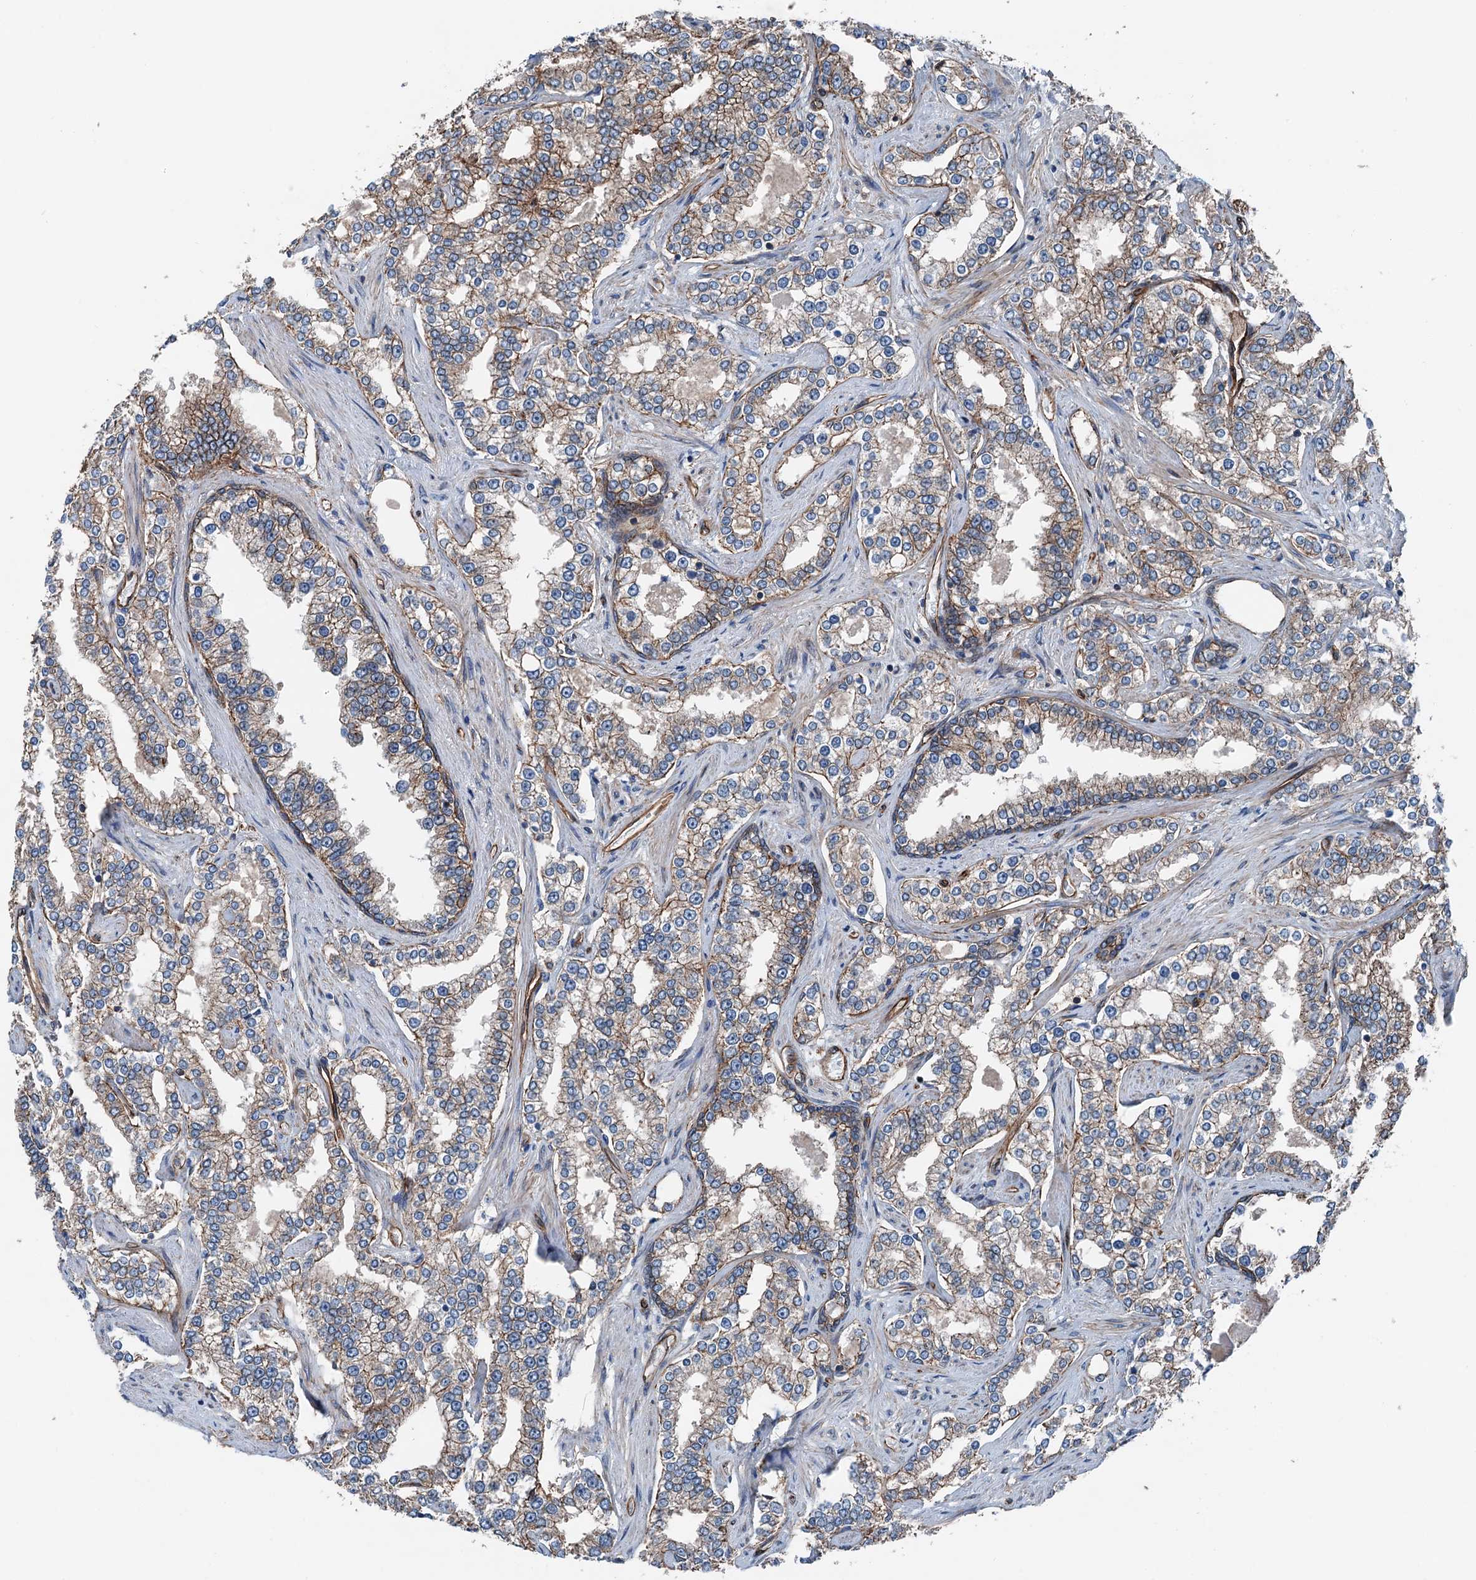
{"staining": {"intensity": "moderate", "quantity": "25%-75%", "location": "cytoplasmic/membranous"}, "tissue": "prostate cancer", "cell_type": "Tumor cells", "image_type": "cancer", "snomed": [{"axis": "morphology", "description": "Normal tissue, NOS"}, {"axis": "morphology", "description": "Adenocarcinoma, High grade"}, {"axis": "topography", "description": "Prostate"}], "caption": "Immunohistochemical staining of prostate cancer displays moderate cytoplasmic/membranous protein staining in approximately 25%-75% of tumor cells. (Stains: DAB (3,3'-diaminobenzidine) in brown, nuclei in blue, Microscopy: brightfield microscopy at high magnification).", "gene": "NMRAL1", "patient": {"sex": "male", "age": 83}}